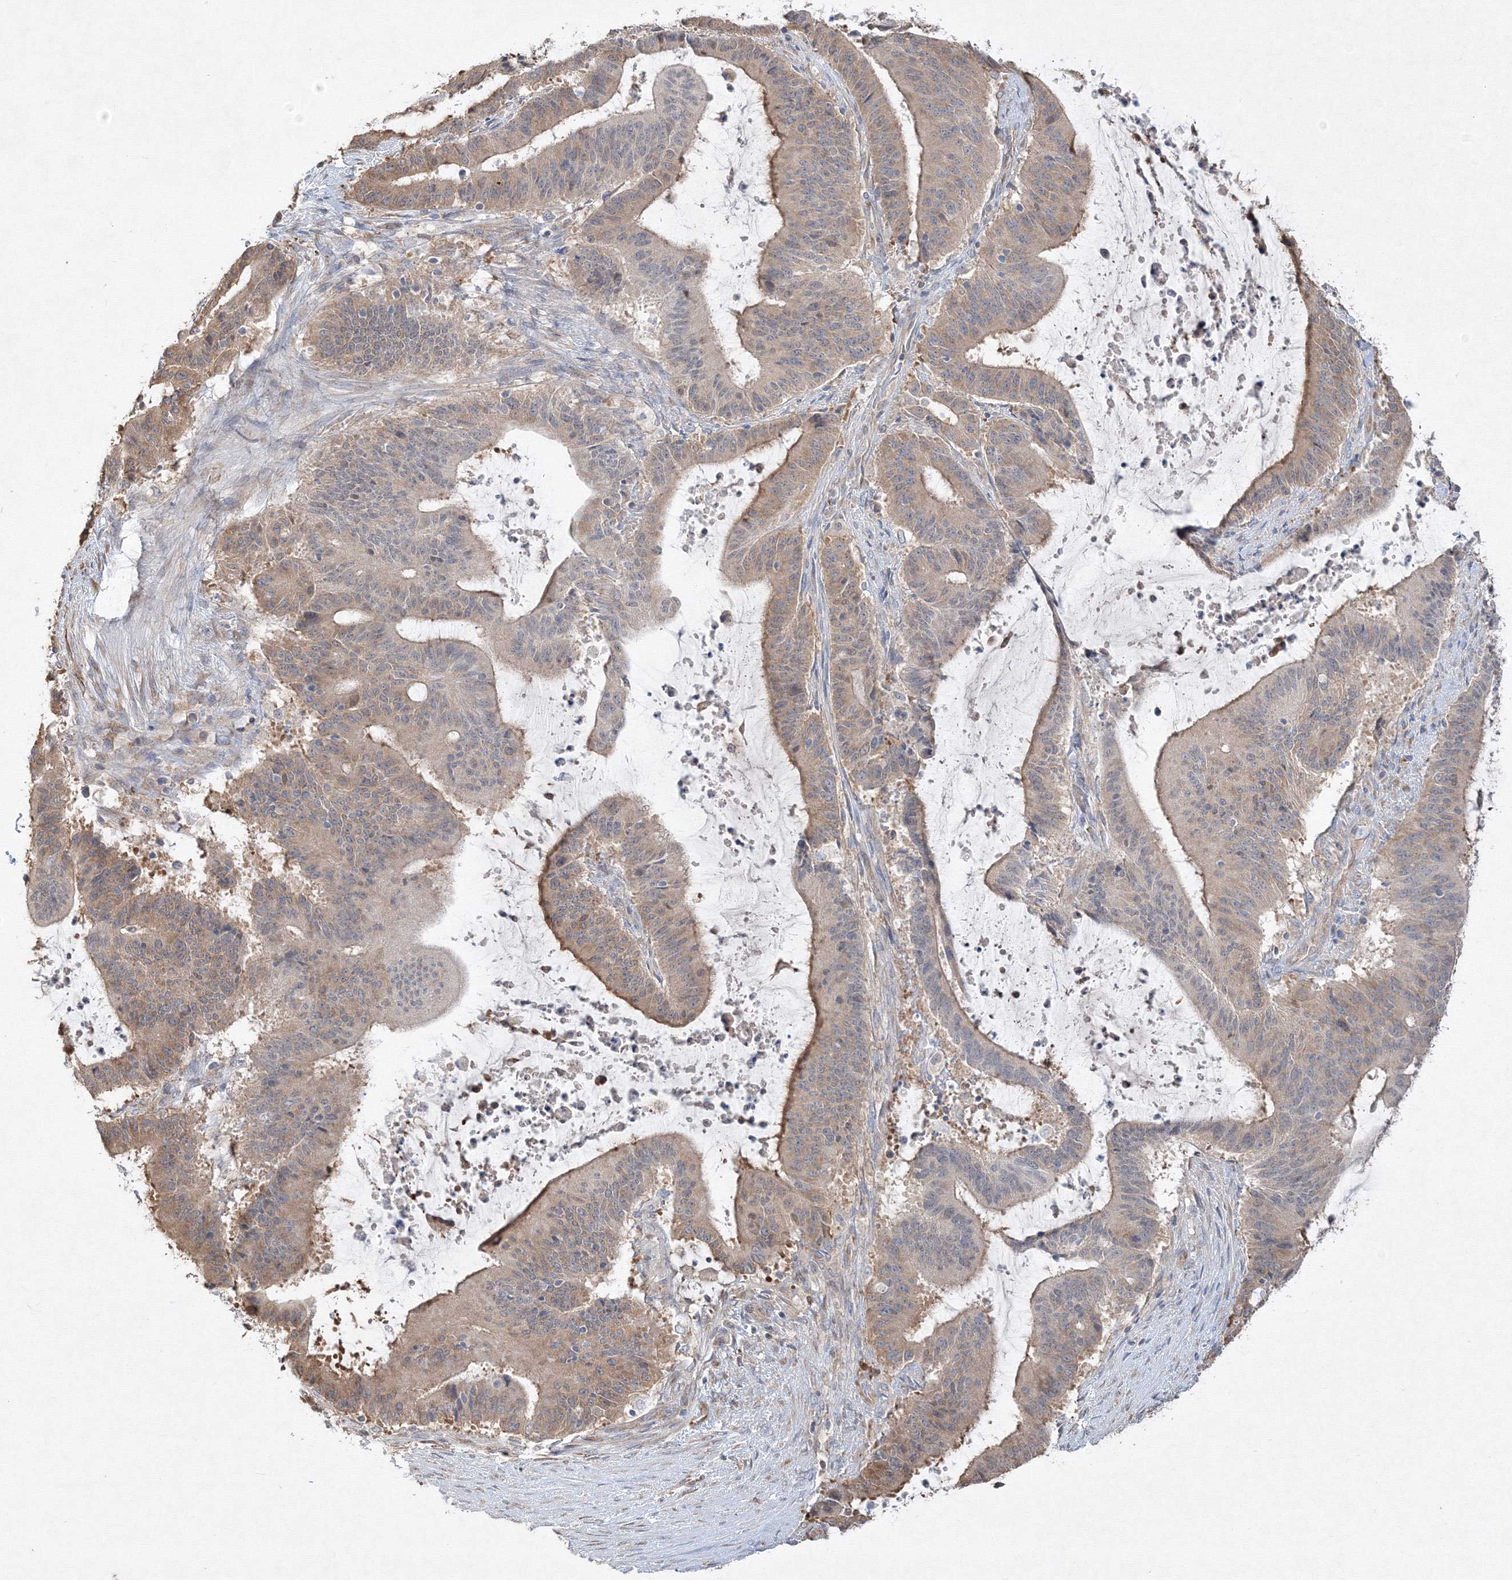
{"staining": {"intensity": "moderate", "quantity": ">75%", "location": "cytoplasmic/membranous"}, "tissue": "liver cancer", "cell_type": "Tumor cells", "image_type": "cancer", "snomed": [{"axis": "morphology", "description": "Normal tissue, NOS"}, {"axis": "morphology", "description": "Cholangiocarcinoma"}, {"axis": "topography", "description": "Liver"}, {"axis": "topography", "description": "Peripheral nerve tissue"}], "caption": "Moderate cytoplasmic/membranous expression for a protein is present in about >75% of tumor cells of liver cholangiocarcinoma using IHC.", "gene": "FBXL8", "patient": {"sex": "female", "age": 73}}